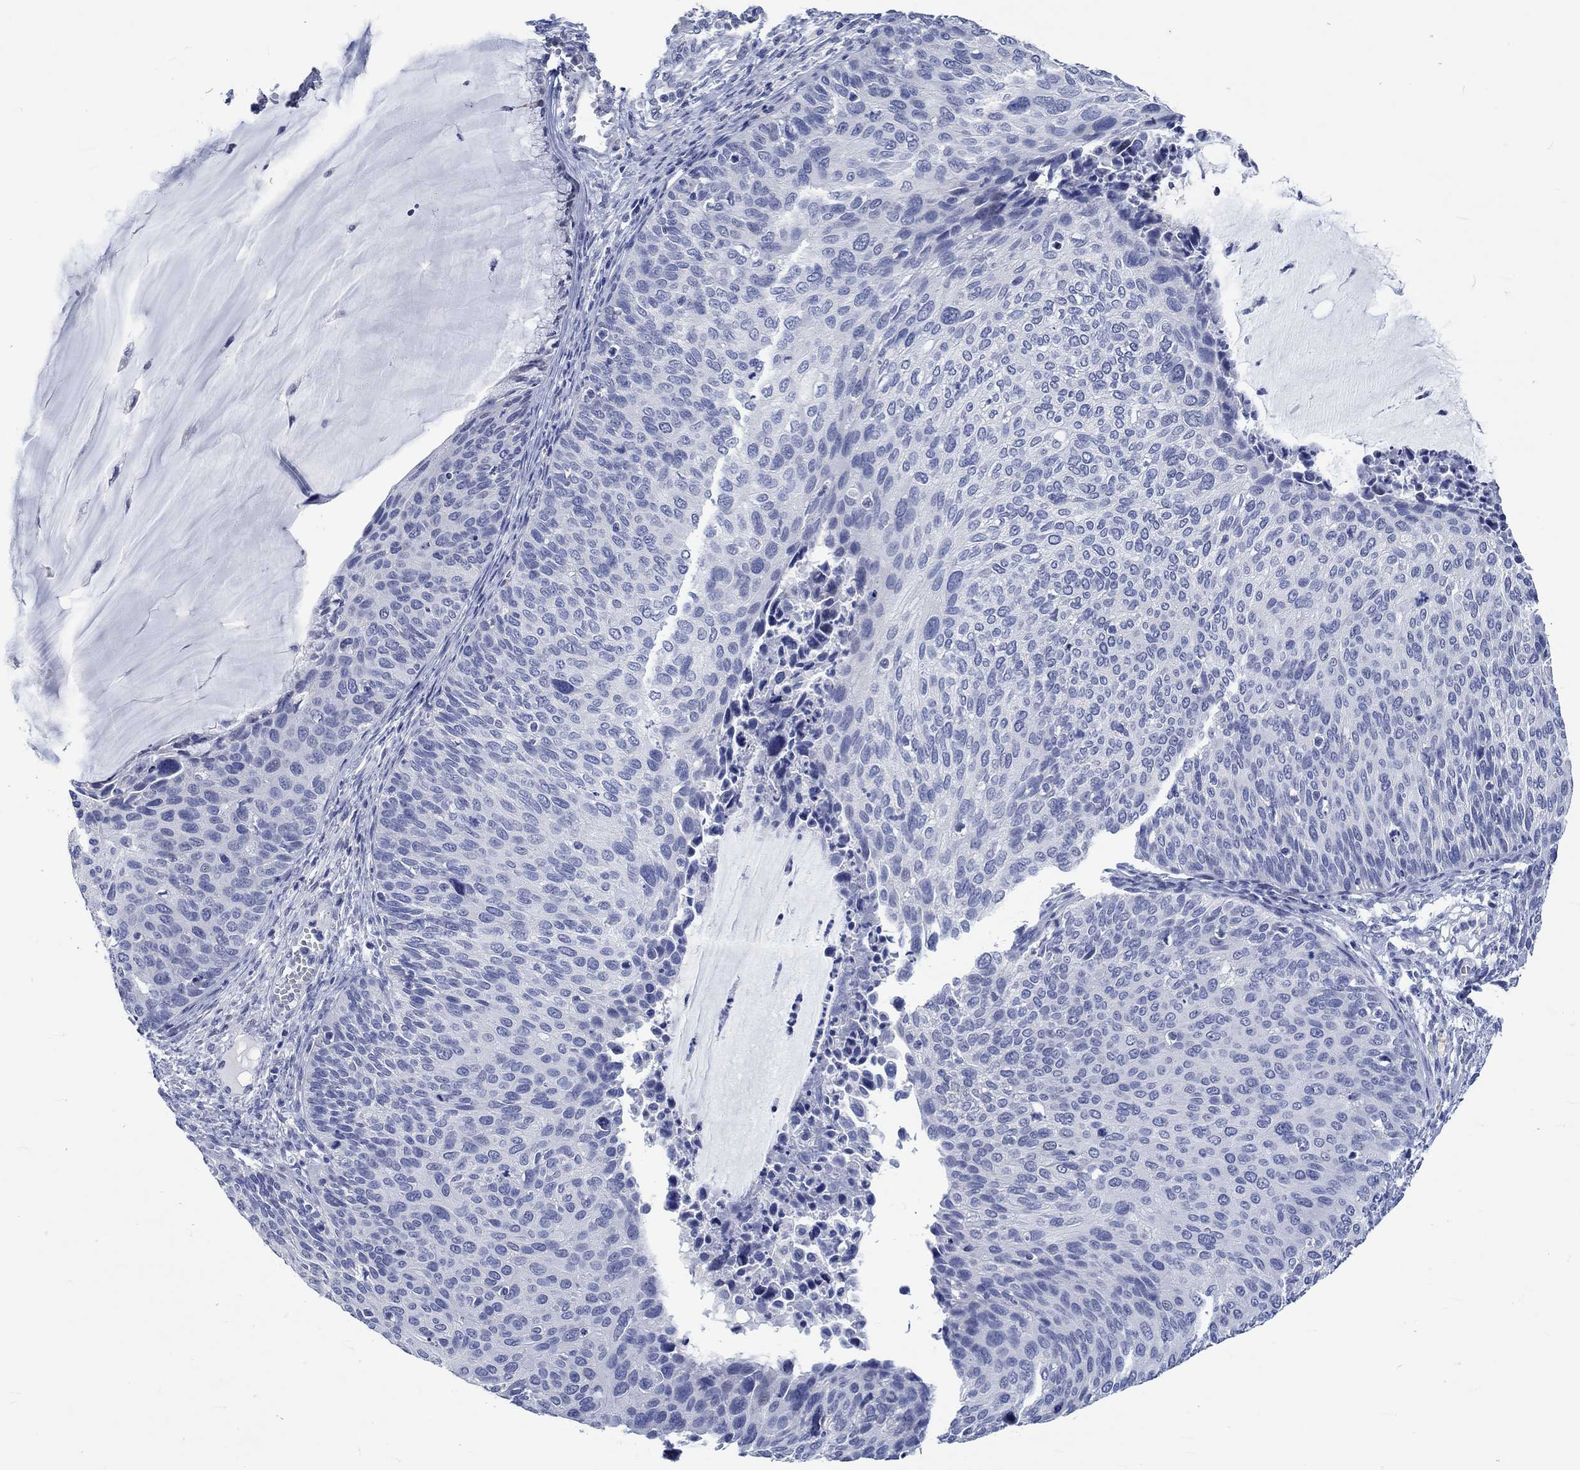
{"staining": {"intensity": "negative", "quantity": "none", "location": "none"}, "tissue": "cervical cancer", "cell_type": "Tumor cells", "image_type": "cancer", "snomed": [{"axis": "morphology", "description": "Squamous cell carcinoma, NOS"}, {"axis": "topography", "description": "Cervix"}], "caption": "A photomicrograph of human cervical cancer is negative for staining in tumor cells.", "gene": "C4orf47", "patient": {"sex": "female", "age": 36}}